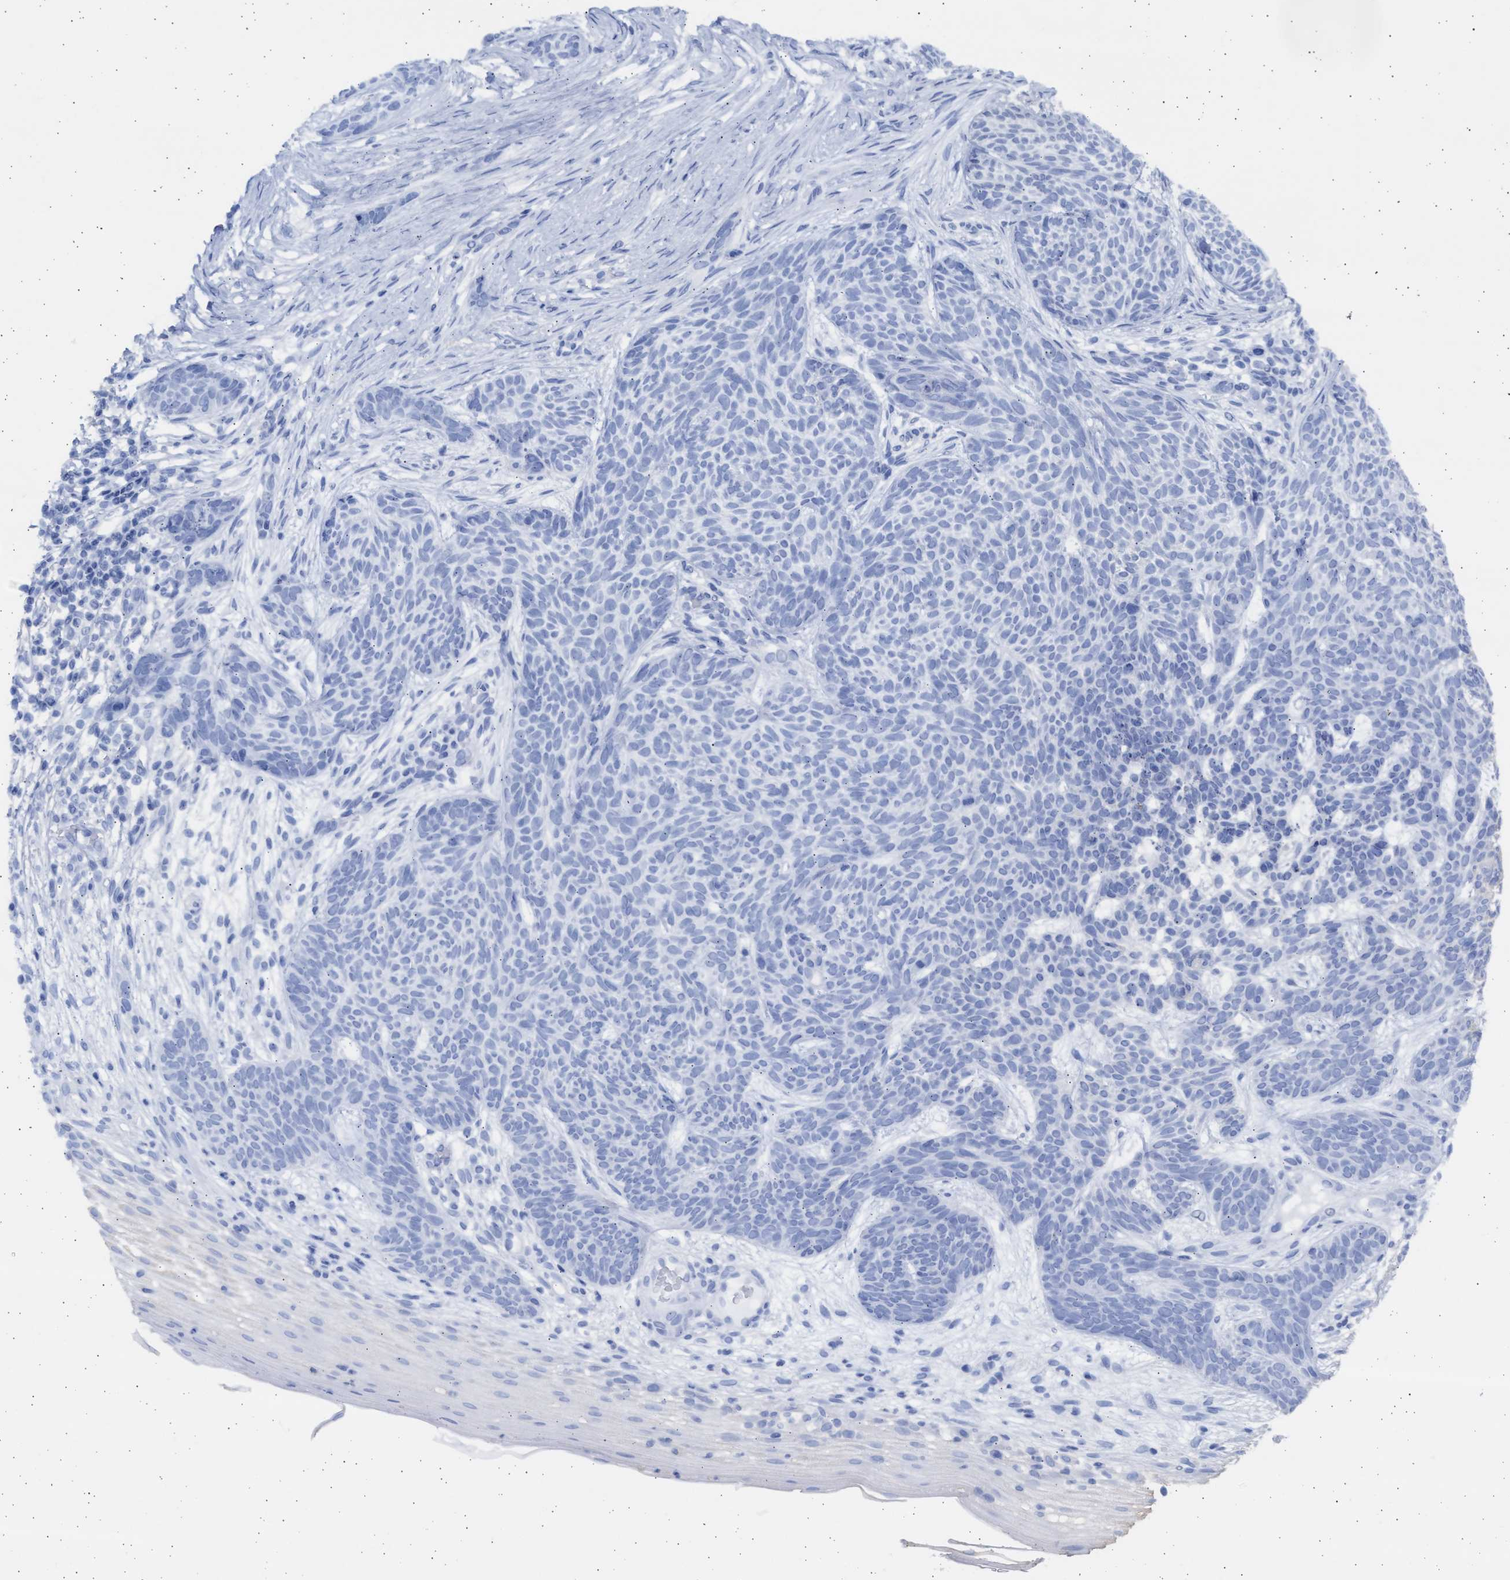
{"staining": {"intensity": "negative", "quantity": "none", "location": "none"}, "tissue": "skin cancer", "cell_type": "Tumor cells", "image_type": "cancer", "snomed": [{"axis": "morphology", "description": "Basal cell carcinoma"}, {"axis": "topography", "description": "Skin"}], "caption": "High magnification brightfield microscopy of basal cell carcinoma (skin) stained with DAB (brown) and counterstained with hematoxylin (blue): tumor cells show no significant positivity.", "gene": "ALDOC", "patient": {"sex": "female", "age": 59}}